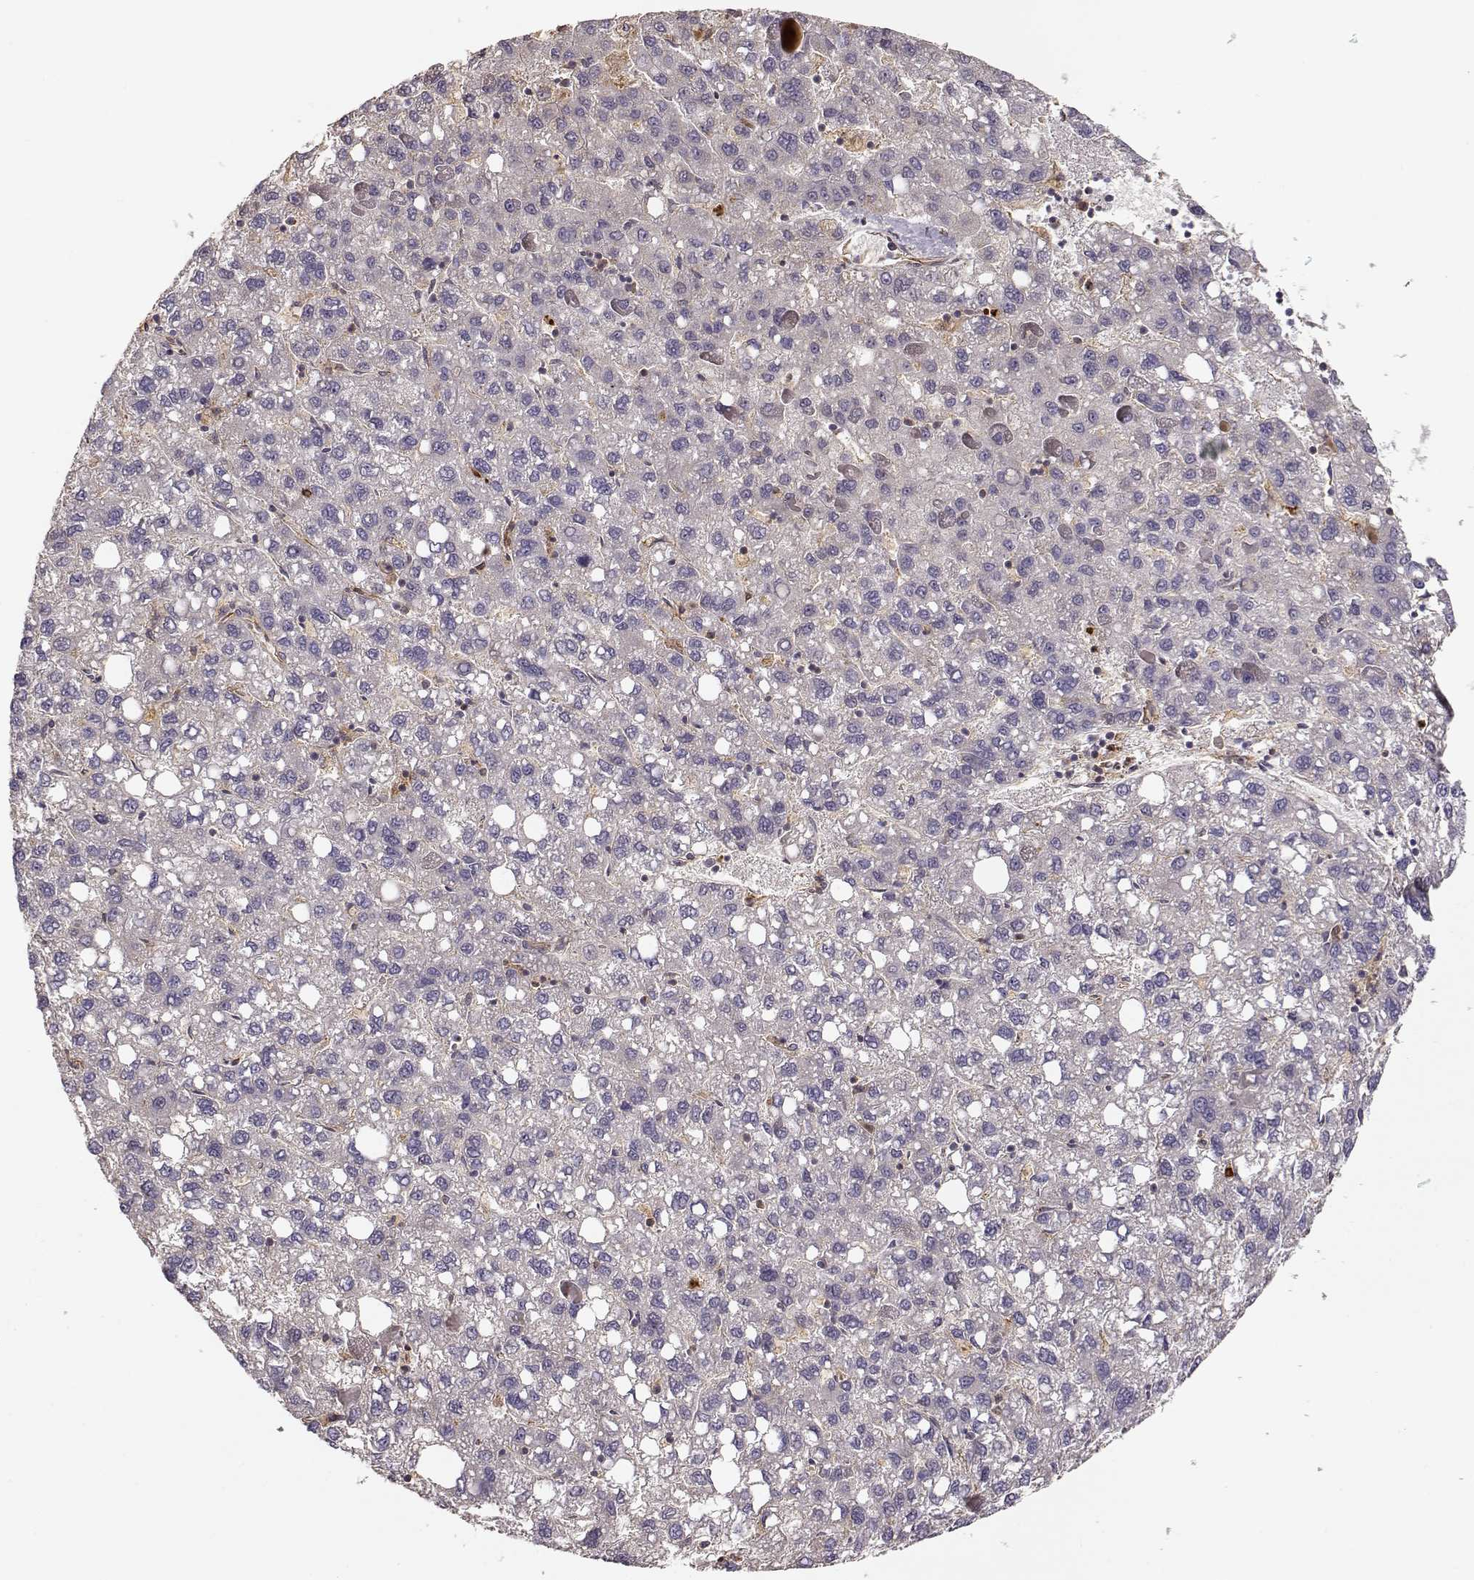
{"staining": {"intensity": "negative", "quantity": "none", "location": "none"}, "tissue": "liver cancer", "cell_type": "Tumor cells", "image_type": "cancer", "snomed": [{"axis": "morphology", "description": "Carcinoma, Hepatocellular, NOS"}, {"axis": "topography", "description": "Liver"}], "caption": "This image is of liver hepatocellular carcinoma stained with IHC to label a protein in brown with the nuclei are counter-stained blue. There is no positivity in tumor cells.", "gene": "ARHGEF2", "patient": {"sex": "female", "age": 82}}